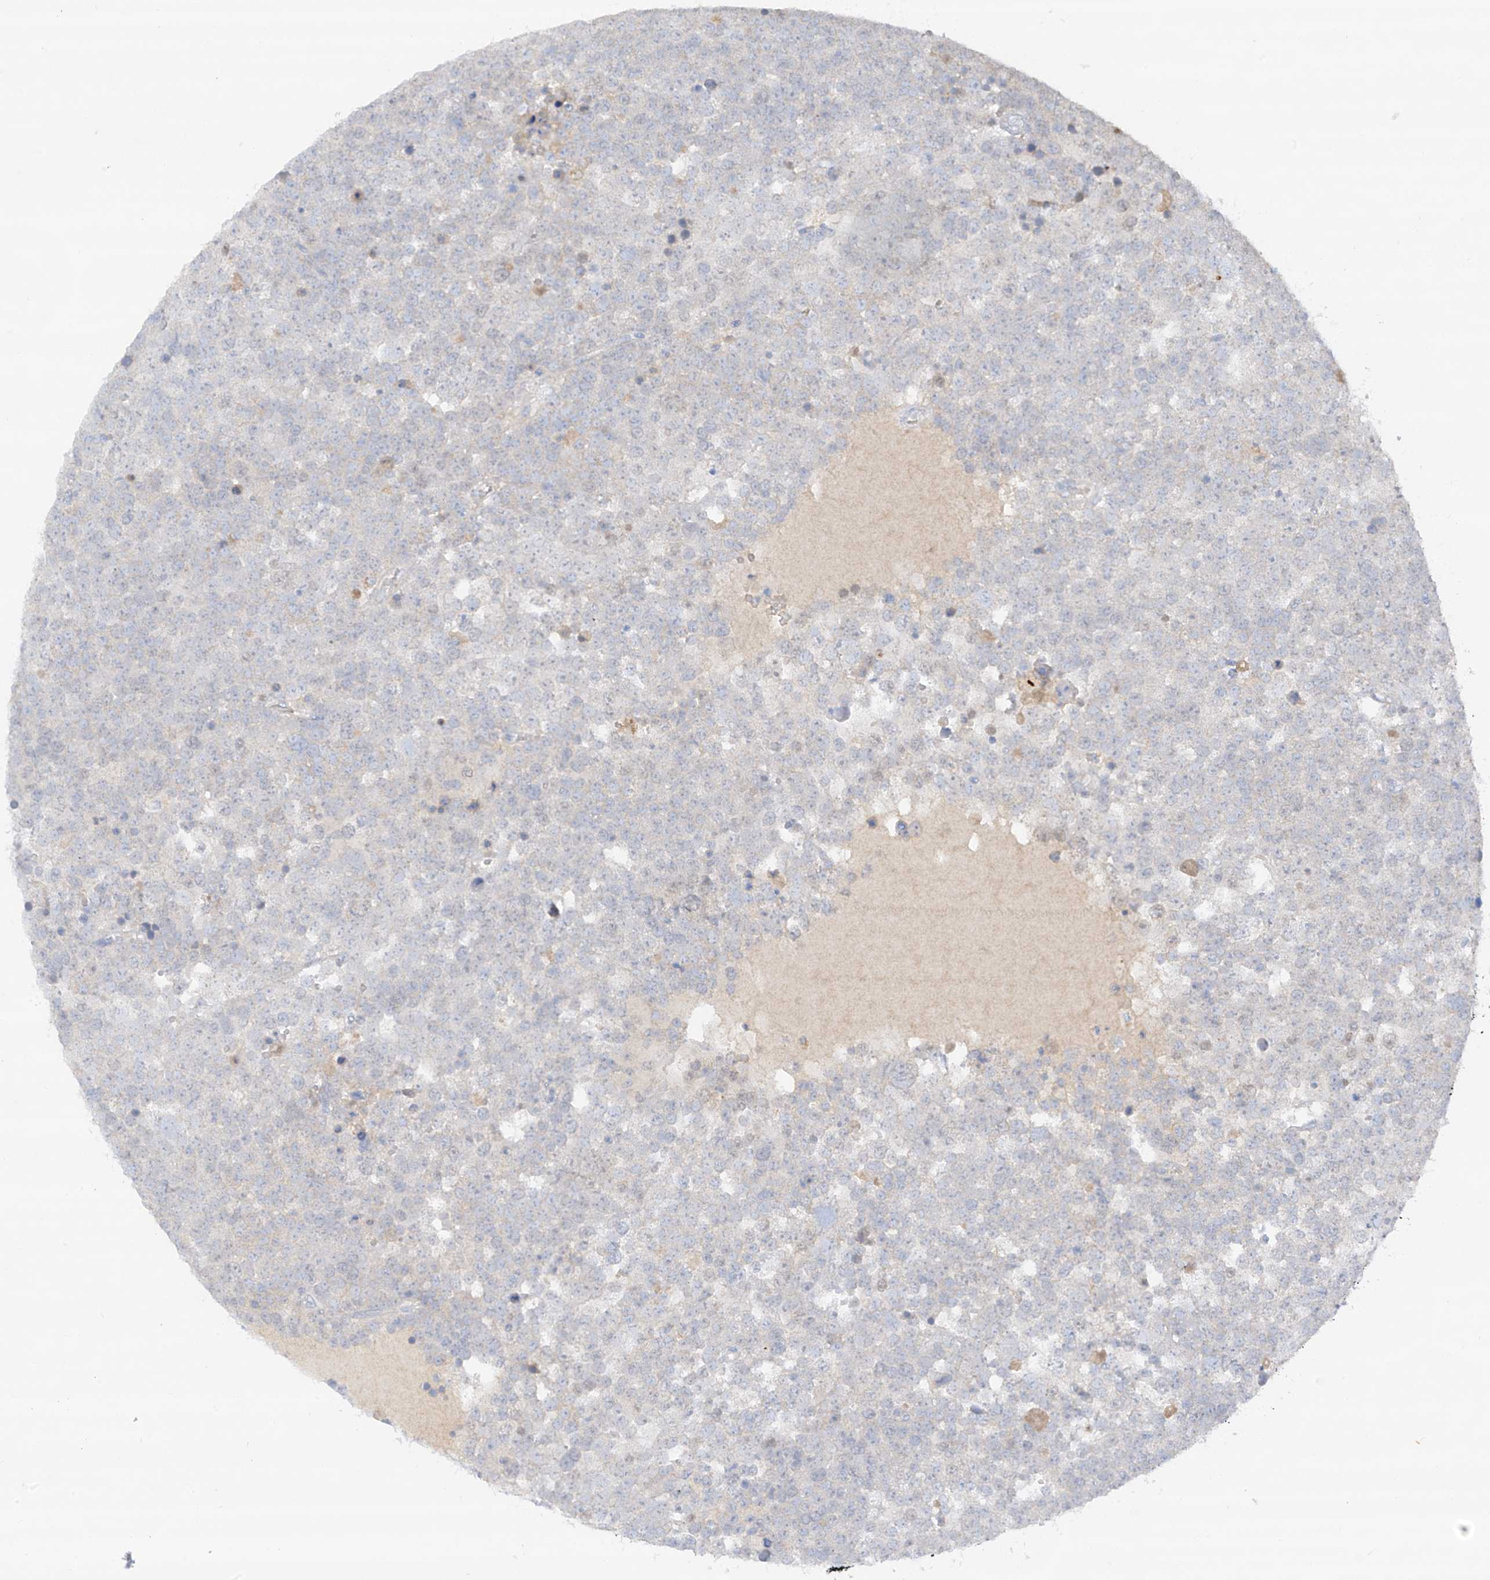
{"staining": {"intensity": "negative", "quantity": "none", "location": "none"}, "tissue": "testis cancer", "cell_type": "Tumor cells", "image_type": "cancer", "snomed": [{"axis": "morphology", "description": "Seminoma, NOS"}, {"axis": "topography", "description": "Testis"}], "caption": "A histopathology image of testis seminoma stained for a protein shows no brown staining in tumor cells. (IHC, brightfield microscopy, high magnification).", "gene": "CAPN13", "patient": {"sex": "male", "age": 71}}